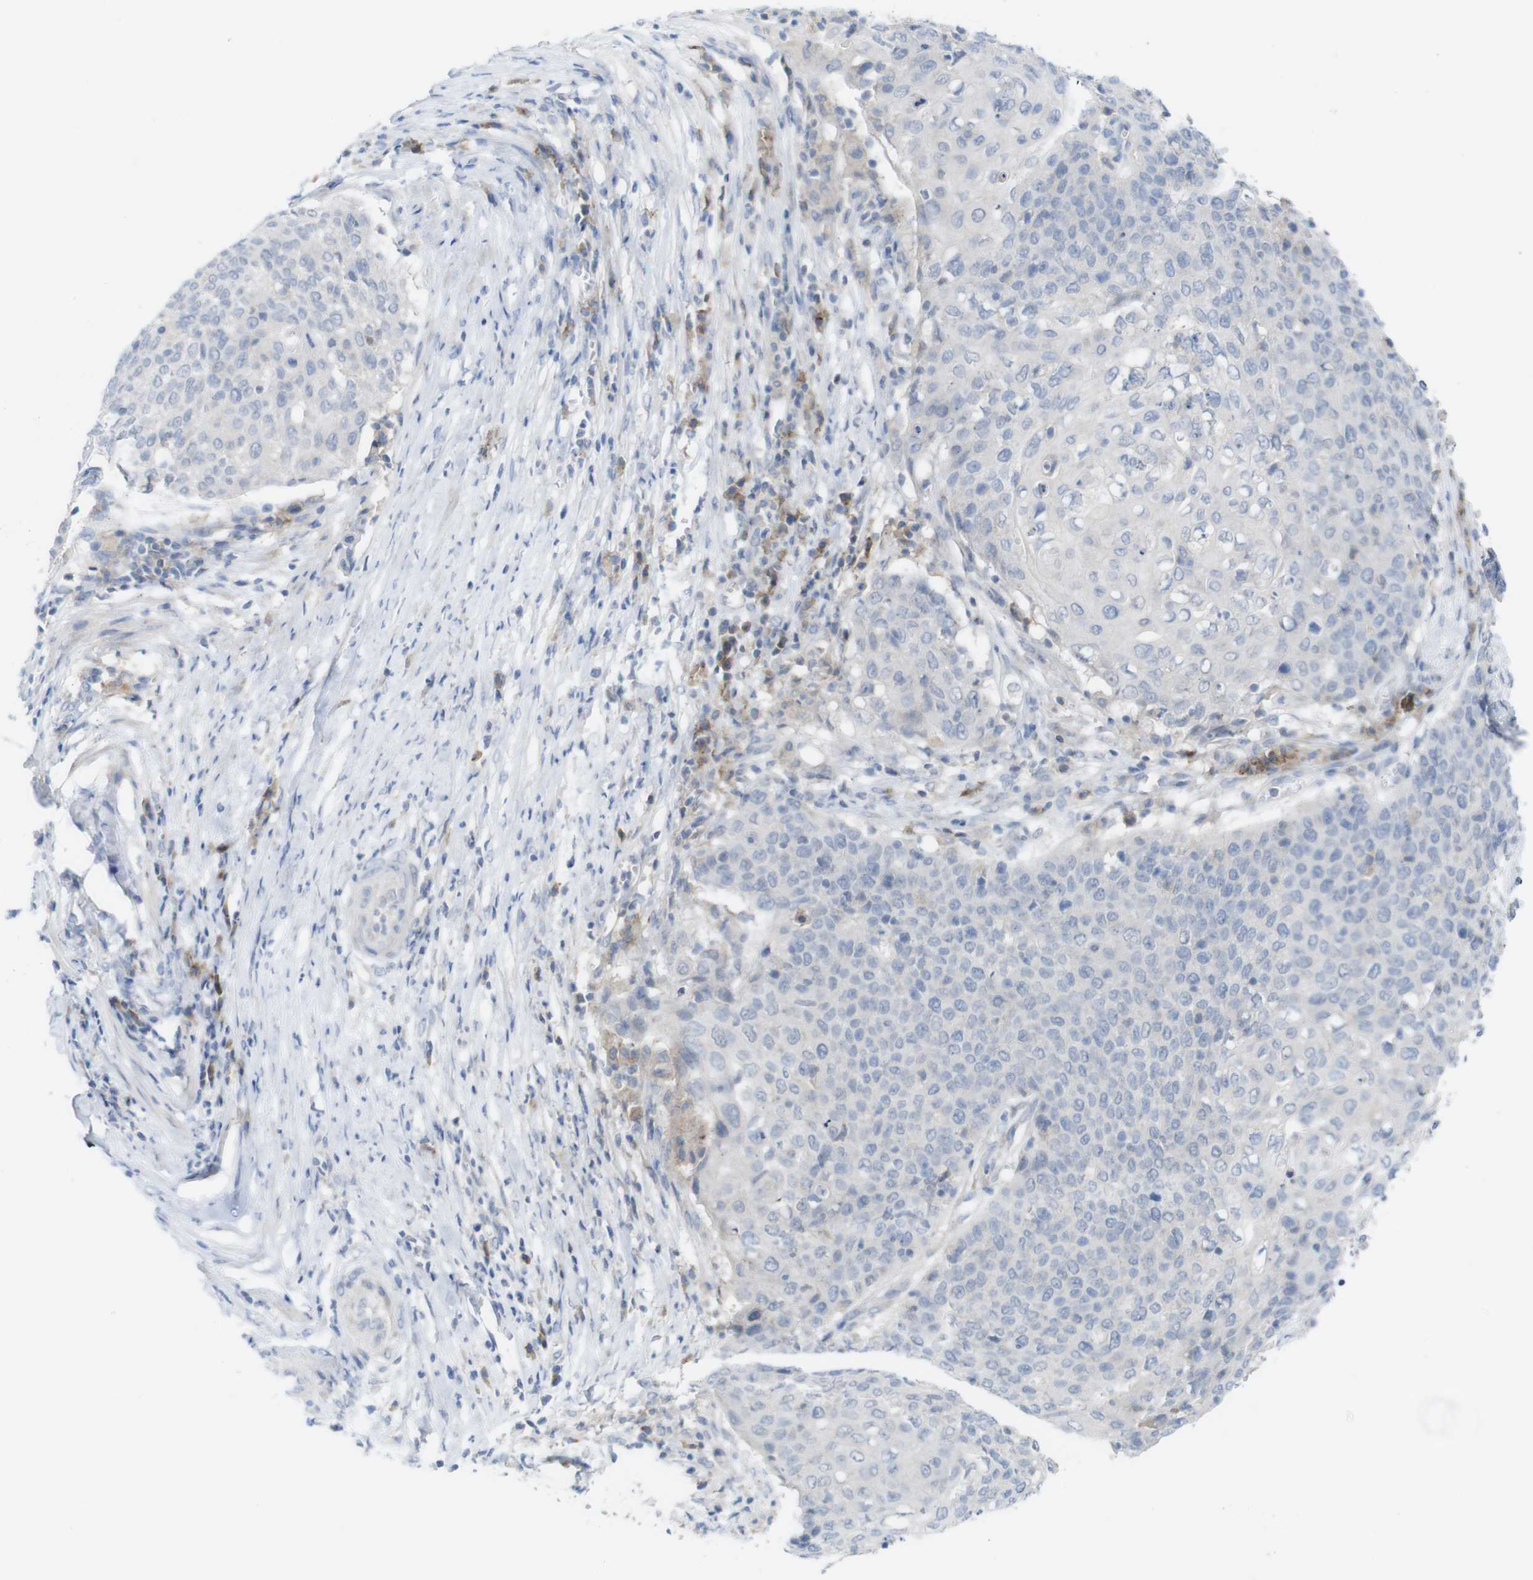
{"staining": {"intensity": "negative", "quantity": "none", "location": "none"}, "tissue": "cervical cancer", "cell_type": "Tumor cells", "image_type": "cancer", "snomed": [{"axis": "morphology", "description": "Squamous cell carcinoma, NOS"}, {"axis": "topography", "description": "Cervix"}], "caption": "An IHC photomicrograph of cervical cancer is shown. There is no staining in tumor cells of cervical cancer. Nuclei are stained in blue.", "gene": "SLAMF7", "patient": {"sex": "female", "age": 39}}